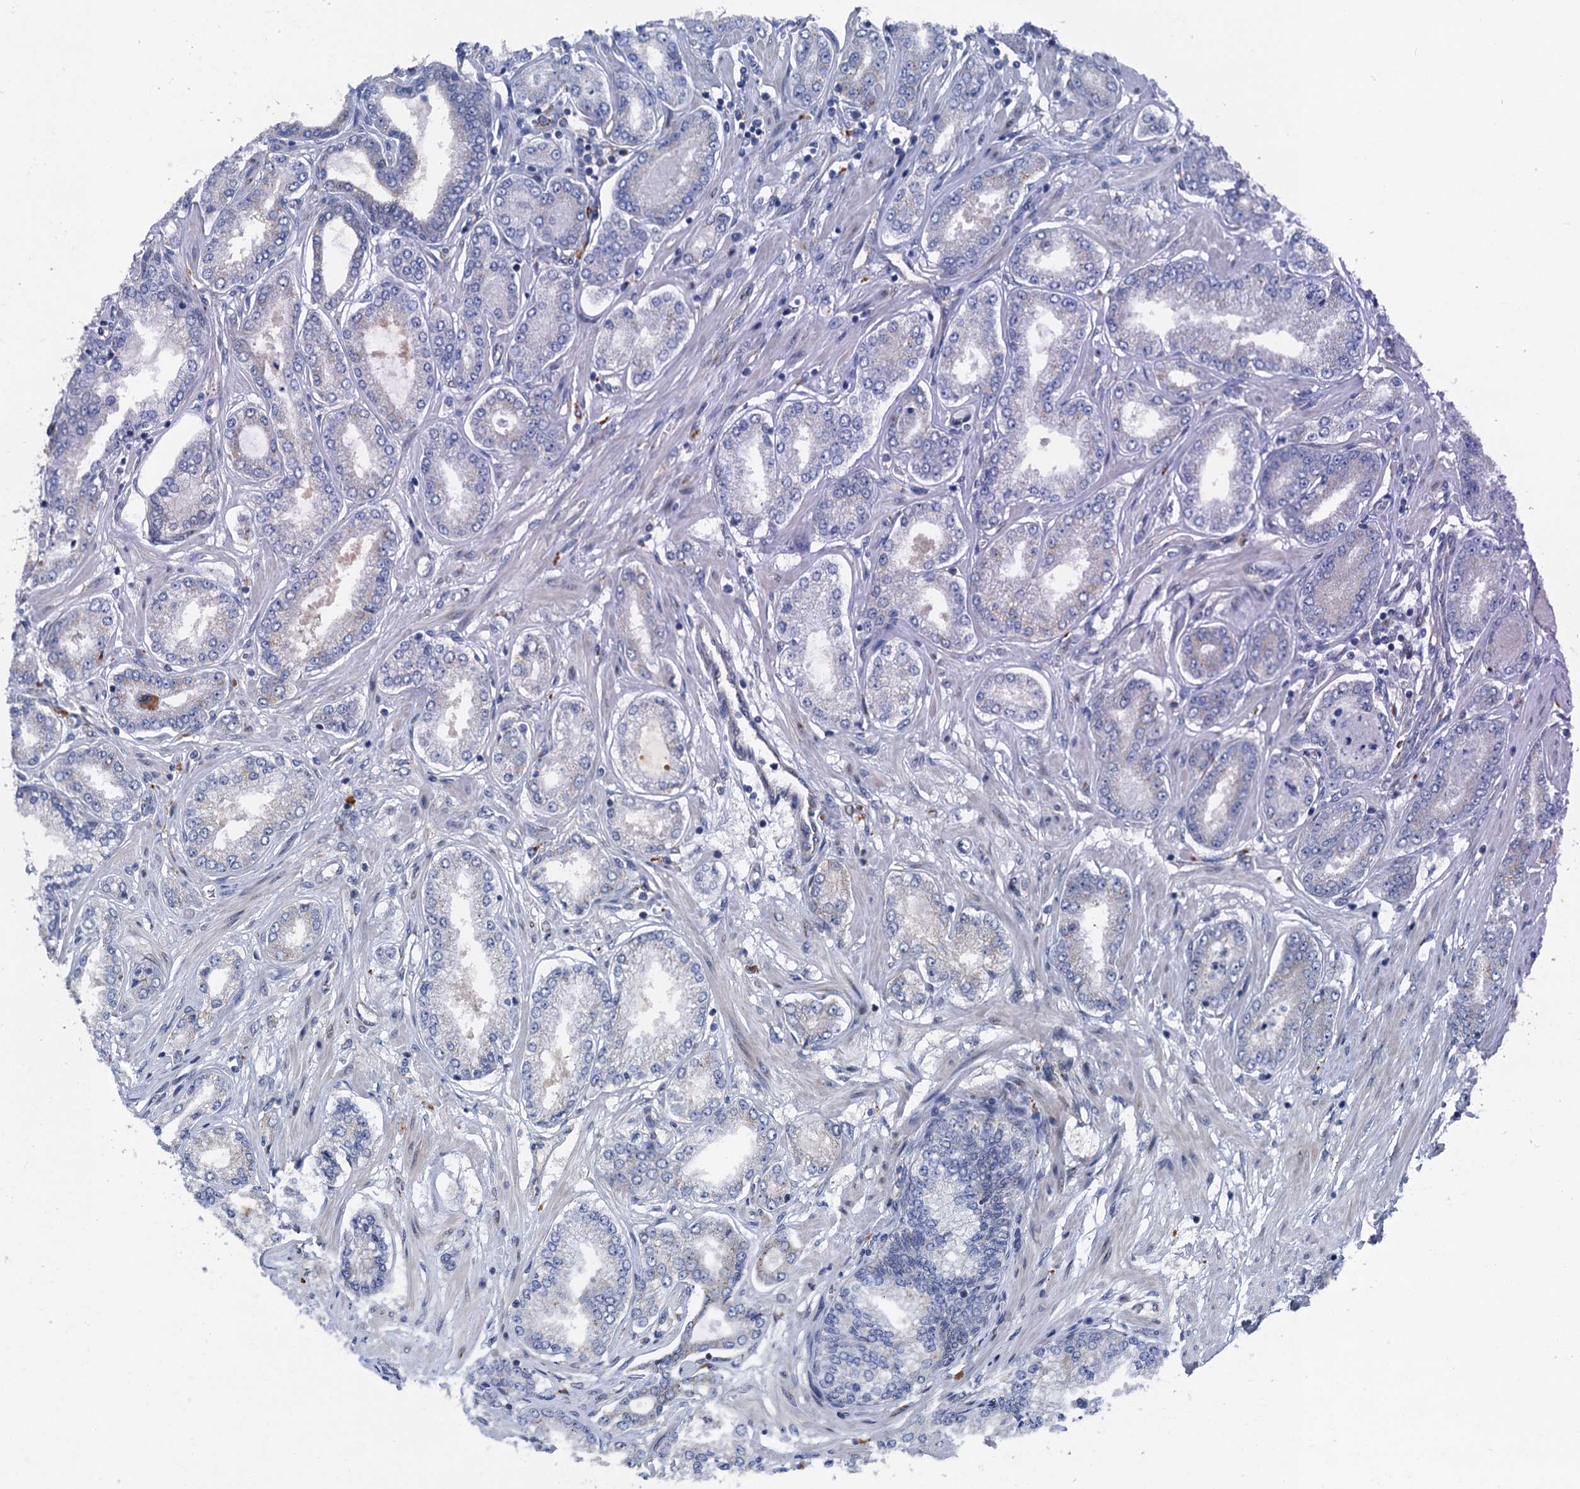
{"staining": {"intensity": "weak", "quantity": "25%-75%", "location": "cytoplasmic/membranous"}, "tissue": "prostate cancer", "cell_type": "Tumor cells", "image_type": "cancer", "snomed": [{"axis": "morphology", "description": "Adenocarcinoma, Low grade"}, {"axis": "topography", "description": "Prostate"}], "caption": "A brown stain labels weak cytoplasmic/membranous positivity of a protein in human prostate cancer (adenocarcinoma (low-grade)) tumor cells. (DAB IHC with brightfield microscopy, high magnification).", "gene": "NBEA", "patient": {"sex": "male", "age": 63}}